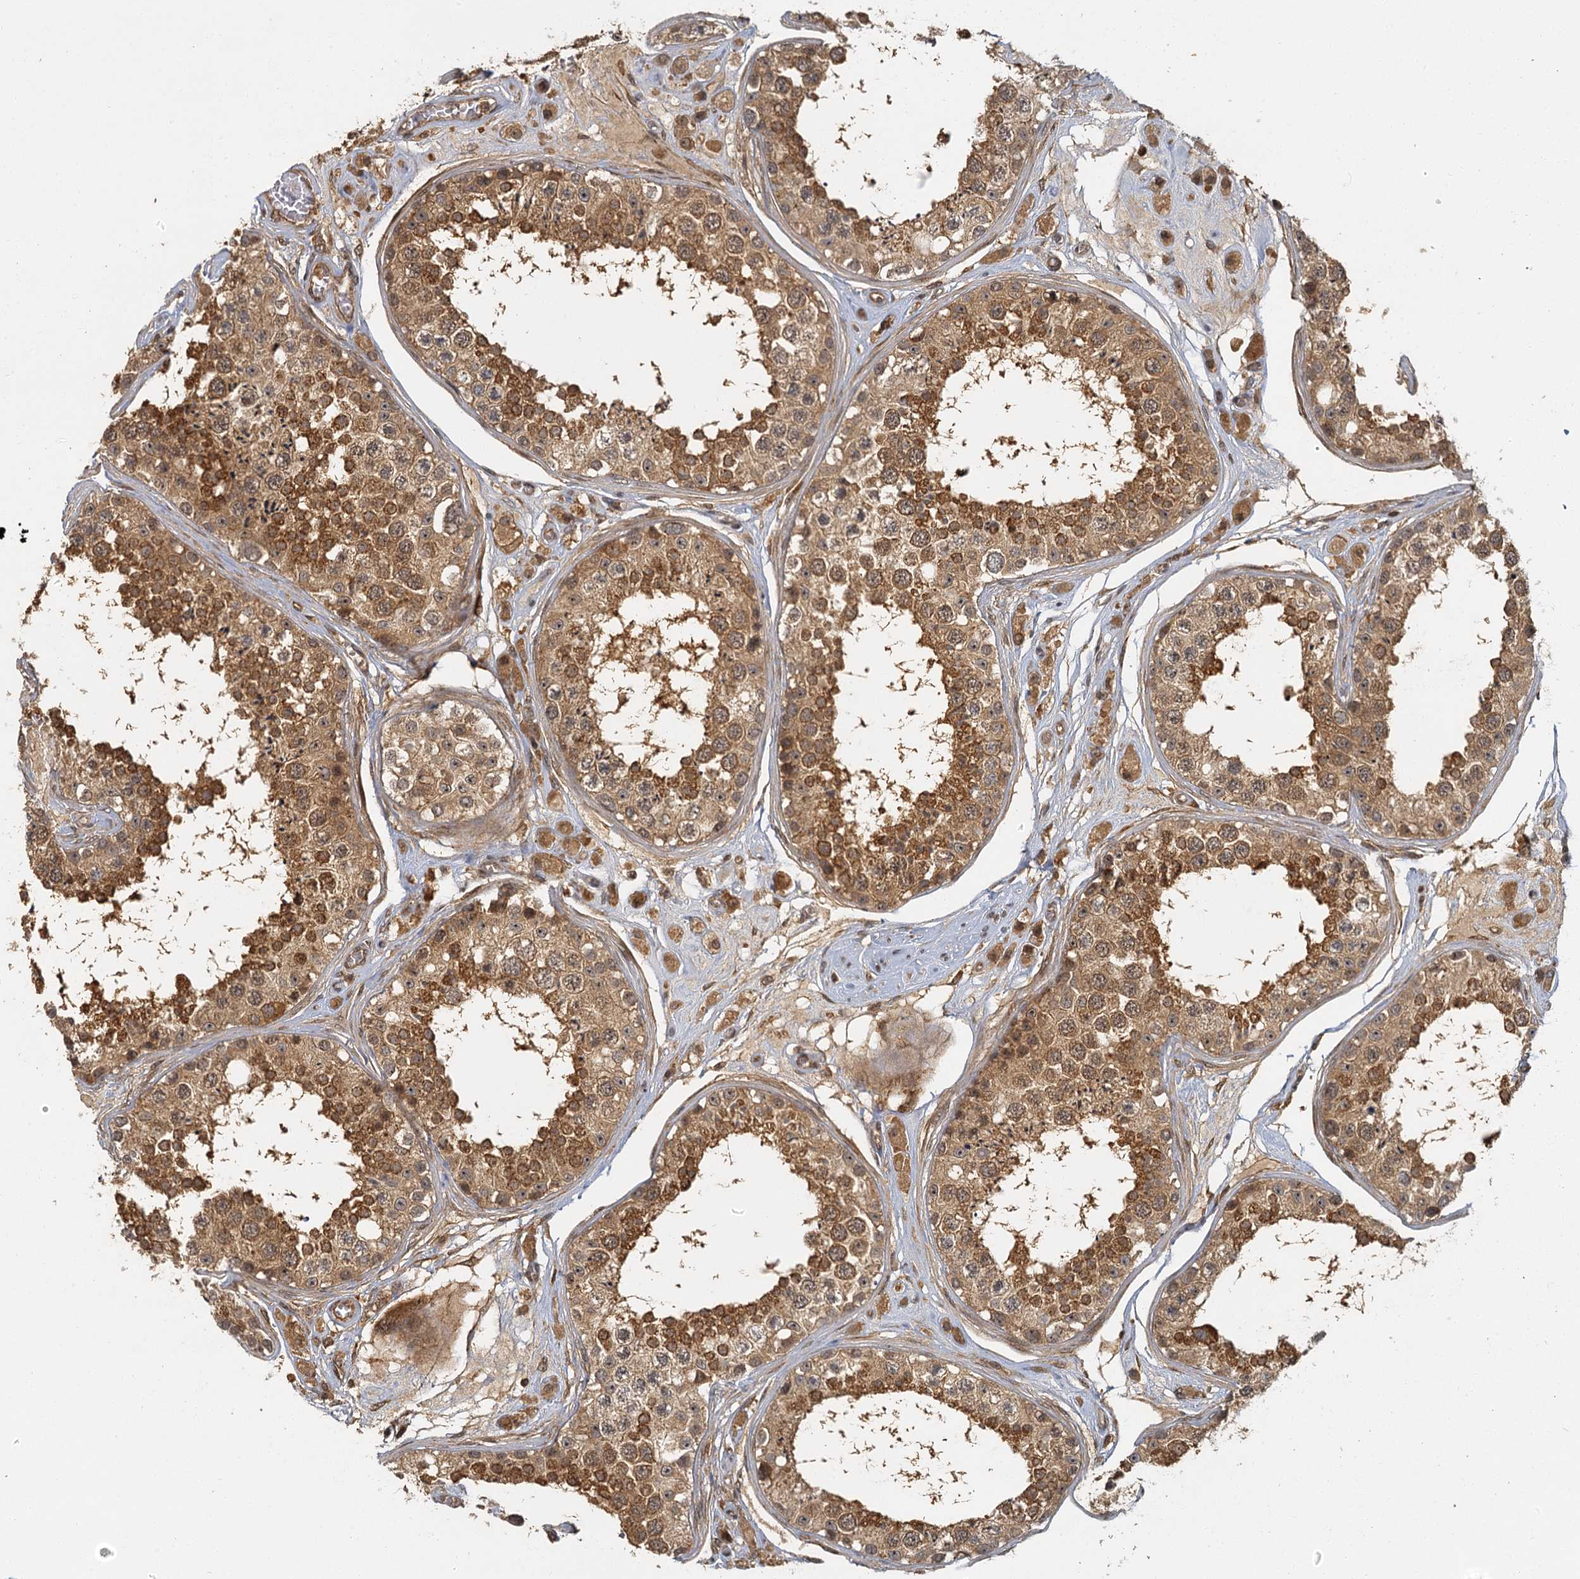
{"staining": {"intensity": "moderate", "quantity": ">75%", "location": "cytoplasmic/membranous"}, "tissue": "testis", "cell_type": "Cells in seminiferous ducts", "image_type": "normal", "snomed": [{"axis": "morphology", "description": "Normal tissue, NOS"}, {"axis": "topography", "description": "Testis"}], "caption": "Immunohistochemical staining of normal human testis reveals moderate cytoplasmic/membranous protein expression in approximately >75% of cells in seminiferous ducts.", "gene": "ZNF549", "patient": {"sex": "male", "age": 25}}